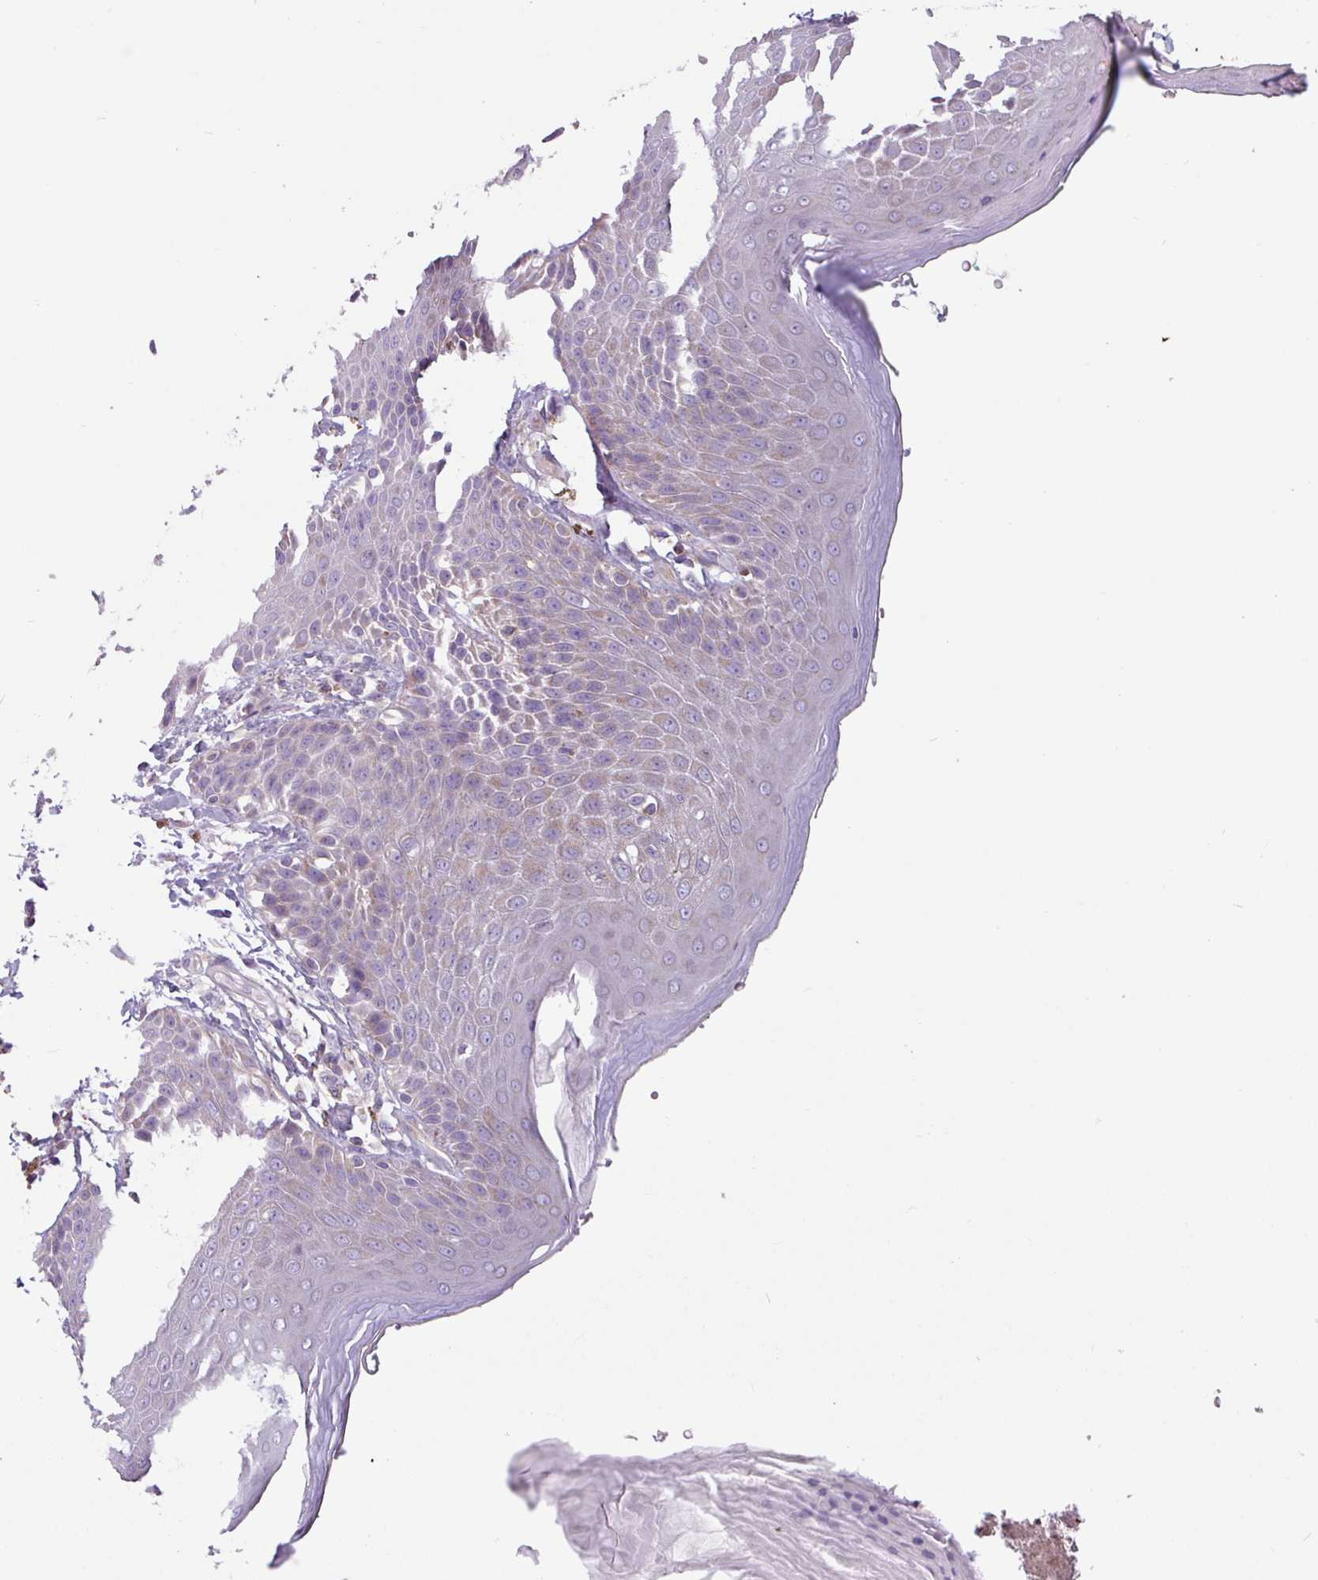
{"staining": {"intensity": "moderate", "quantity": "25%-75%", "location": "cytoplasmic/membranous"}, "tissue": "skin", "cell_type": "Epidermal cells", "image_type": "normal", "snomed": [{"axis": "morphology", "description": "Normal tissue, NOS"}, {"axis": "topography", "description": "Peripheral nerve tissue"}], "caption": "Protein expression analysis of normal human skin reveals moderate cytoplasmic/membranous positivity in approximately 25%-75% of epidermal cells. The staining is performed using DAB brown chromogen to label protein expression. The nuclei are counter-stained blue using hematoxylin.", "gene": "CAMK1", "patient": {"sex": "male", "age": 51}}